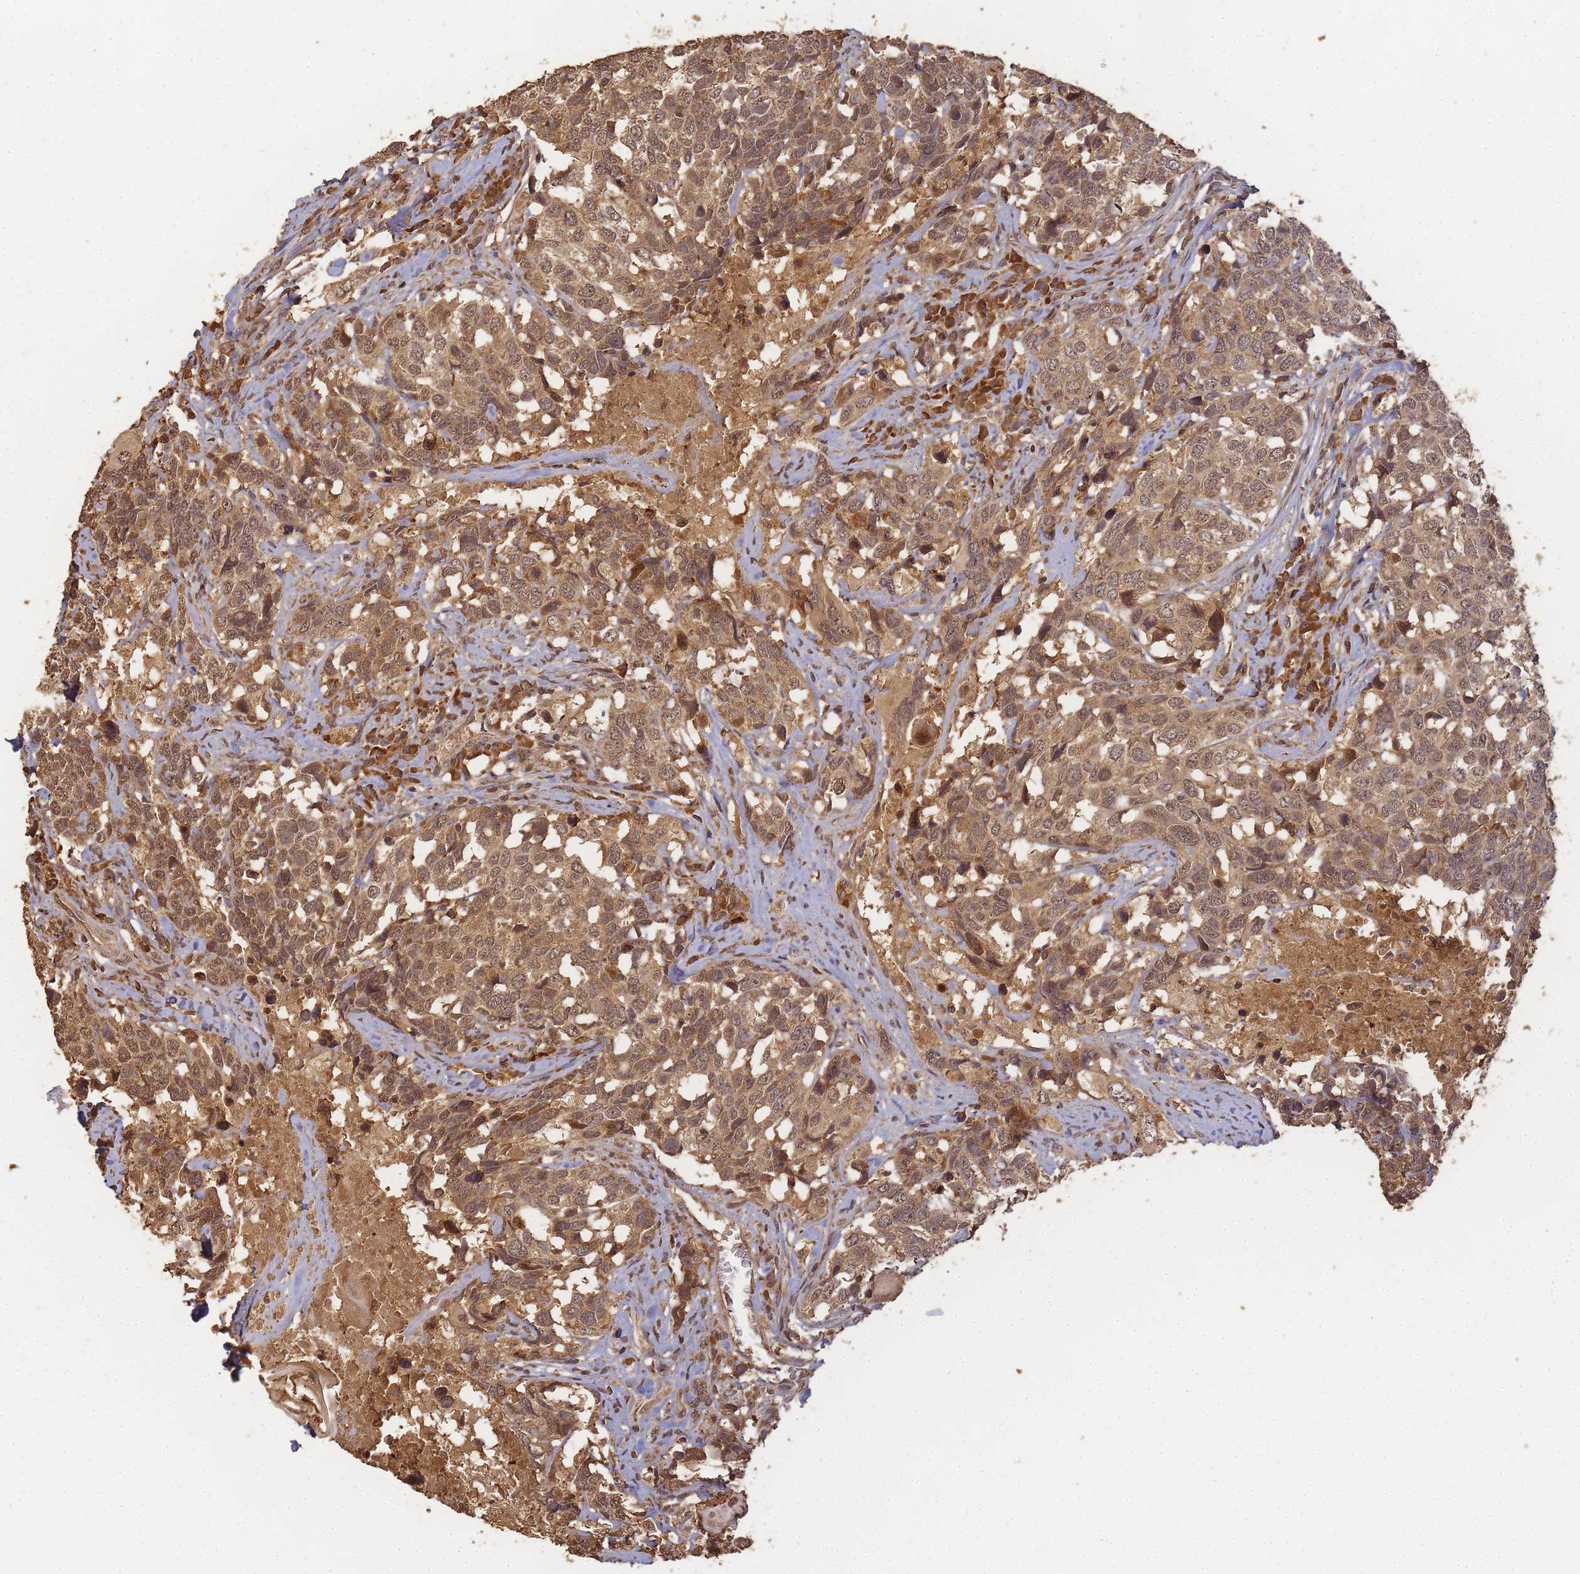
{"staining": {"intensity": "weak", "quantity": ">75%", "location": "cytoplasmic/membranous,nuclear"}, "tissue": "head and neck cancer", "cell_type": "Tumor cells", "image_type": "cancer", "snomed": [{"axis": "morphology", "description": "Squamous cell carcinoma, NOS"}, {"axis": "topography", "description": "Head-Neck"}], "caption": "Immunohistochemical staining of head and neck cancer displays weak cytoplasmic/membranous and nuclear protein positivity in about >75% of tumor cells. (IHC, brightfield microscopy, high magnification).", "gene": "ALKBH1", "patient": {"sex": "male", "age": 66}}